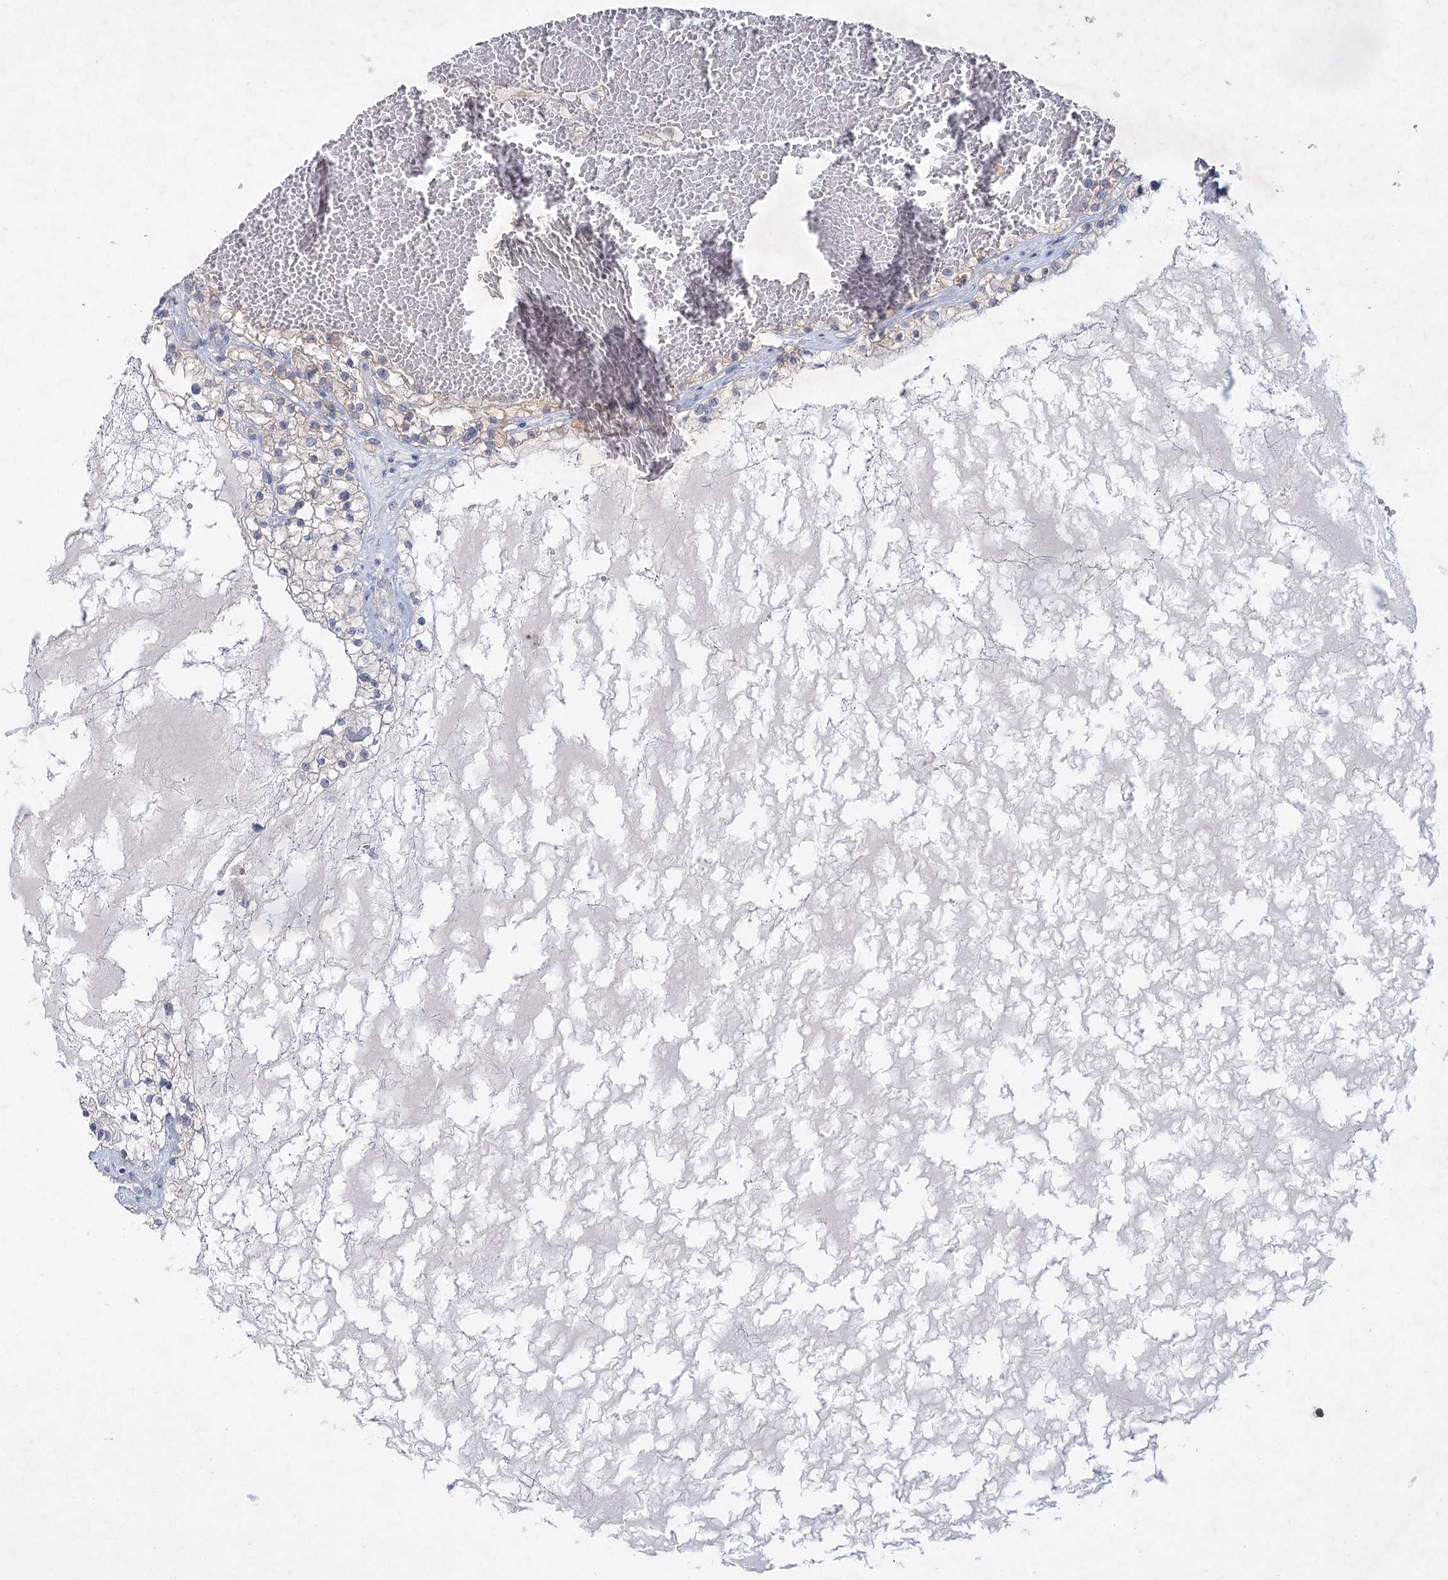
{"staining": {"intensity": "negative", "quantity": "none", "location": "none"}, "tissue": "renal cancer", "cell_type": "Tumor cells", "image_type": "cancer", "snomed": [{"axis": "morphology", "description": "Normal tissue, NOS"}, {"axis": "morphology", "description": "Adenocarcinoma, NOS"}, {"axis": "topography", "description": "Kidney"}], "caption": "Human renal adenocarcinoma stained for a protein using immunohistochemistry exhibits no expression in tumor cells.", "gene": "AAMDC", "patient": {"sex": "male", "age": 68}}